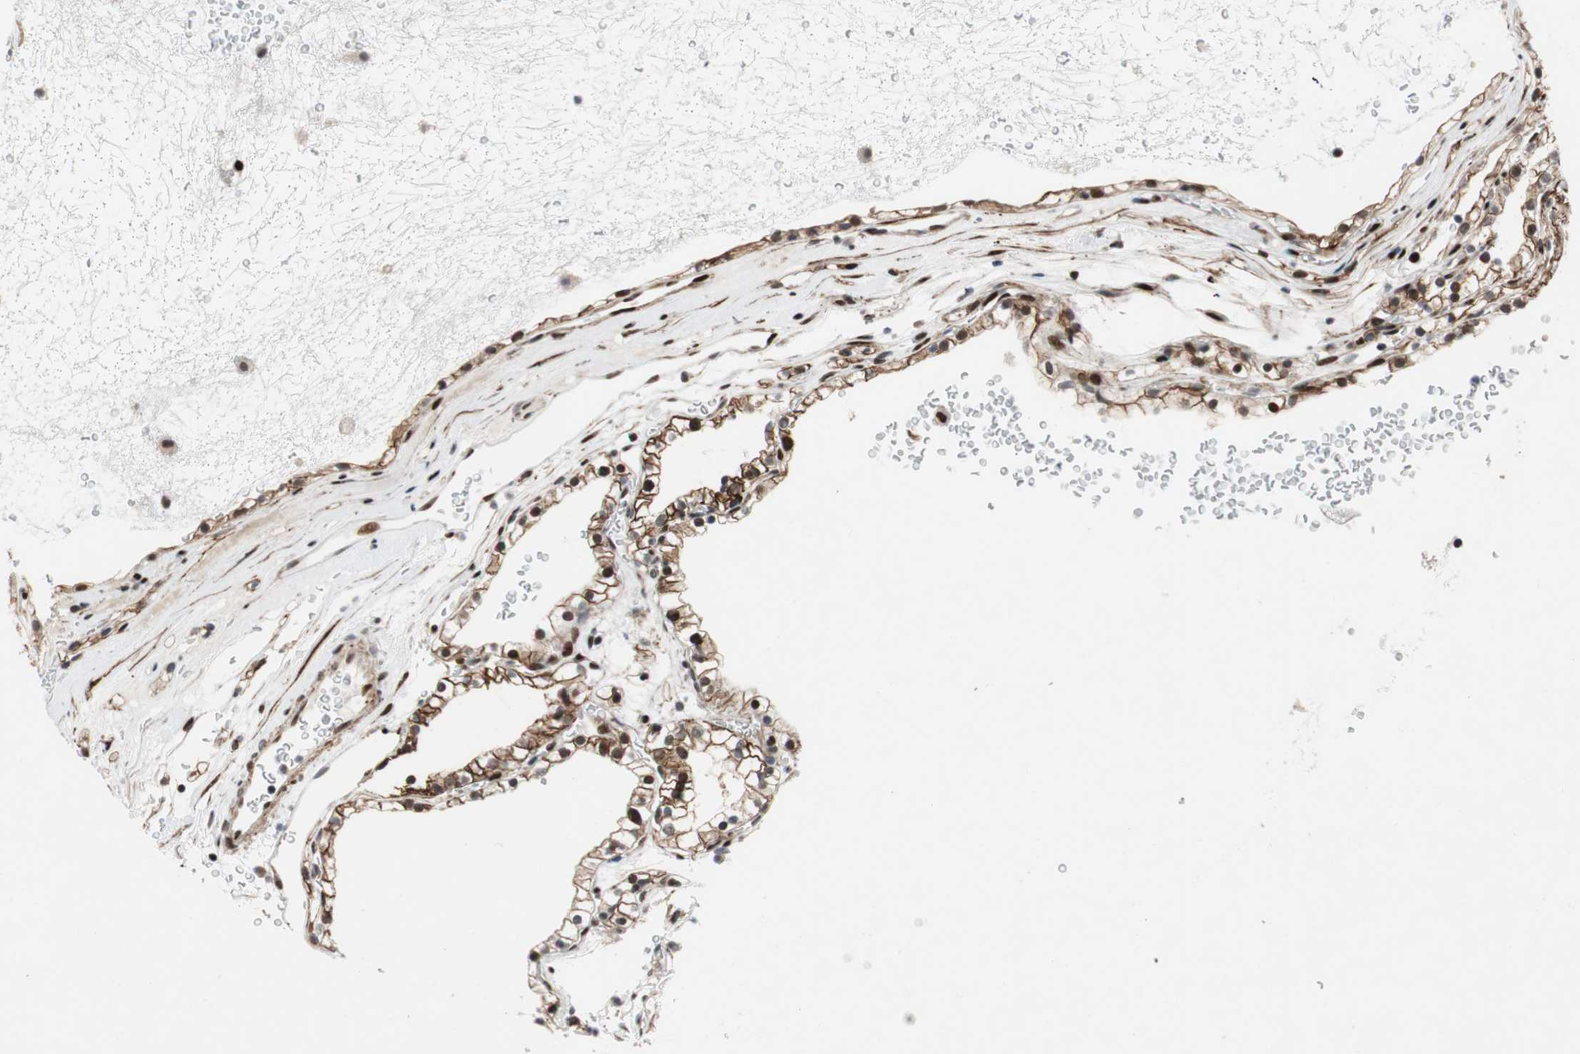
{"staining": {"intensity": "strong", "quantity": "25%-75%", "location": "cytoplasmic/membranous,nuclear"}, "tissue": "renal cancer", "cell_type": "Tumor cells", "image_type": "cancer", "snomed": [{"axis": "morphology", "description": "Adenocarcinoma, NOS"}, {"axis": "topography", "description": "Kidney"}], "caption": "Renal cancer was stained to show a protein in brown. There is high levels of strong cytoplasmic/membranous and nuclear expression in about 25%-75% of tumor cells.", "gene": "FBXO44", "patient": {"sex": "female", "age": 41}}